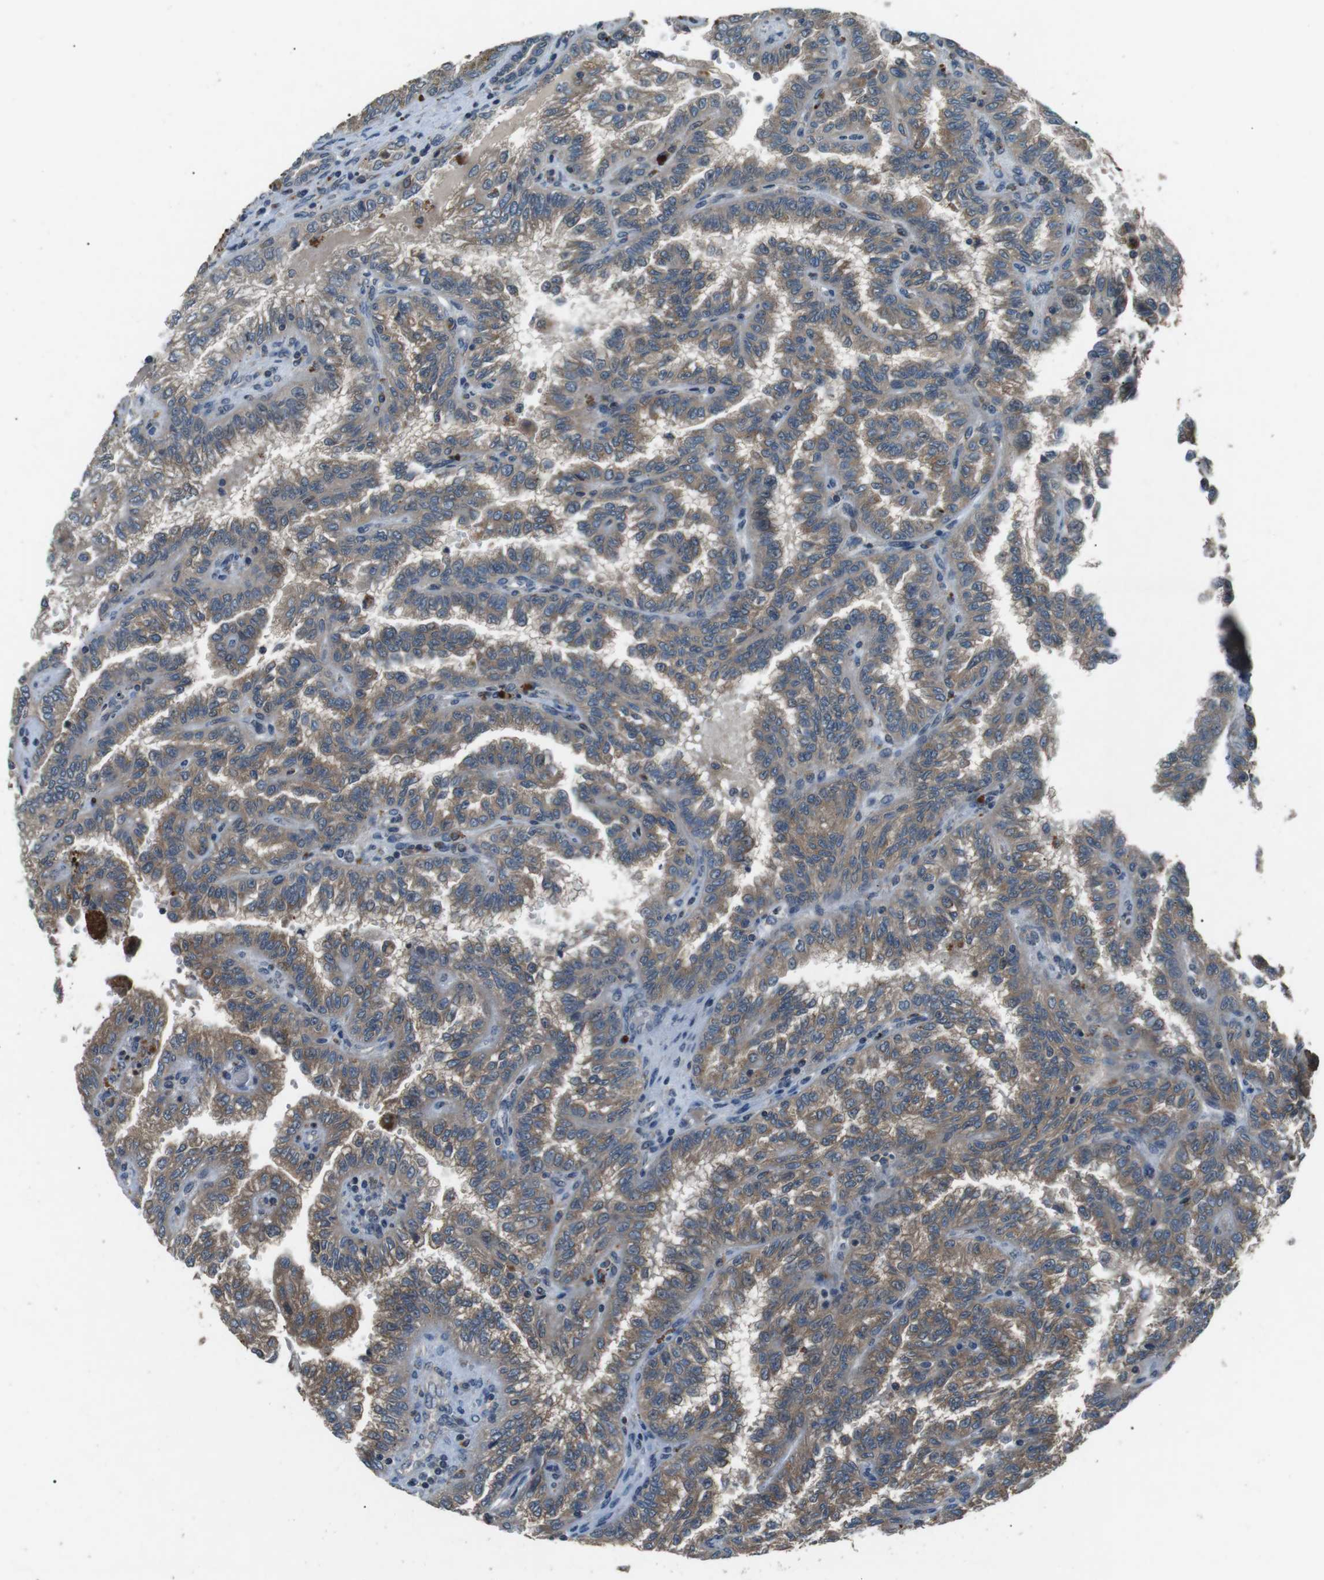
{"staining": {"intensity": "moderate", "quantity": ">75%", "location": "cytoplasmic/membranous"}, "tissue": "renal cancer", "cell_type": "Tumor cells", "image_type": "cancer", "snomed": [{"axis": "morphology", "description": "Inflammation, NOS"}, {"axis": "morphology", "description": "Adenocarcinoma, NOS"}, {"axis": "topography", "description": "Kidney"}], "caption": "An immunohistochemistry (IHC) image of neoplastic tissue is shown. Protein staining in brown labels moderate cytoplasmic/membranous positivity in renal adenocarcinoma within tumor cells.", "gene": "NEK7", "patient": {"sex": "male", "age": 68}}